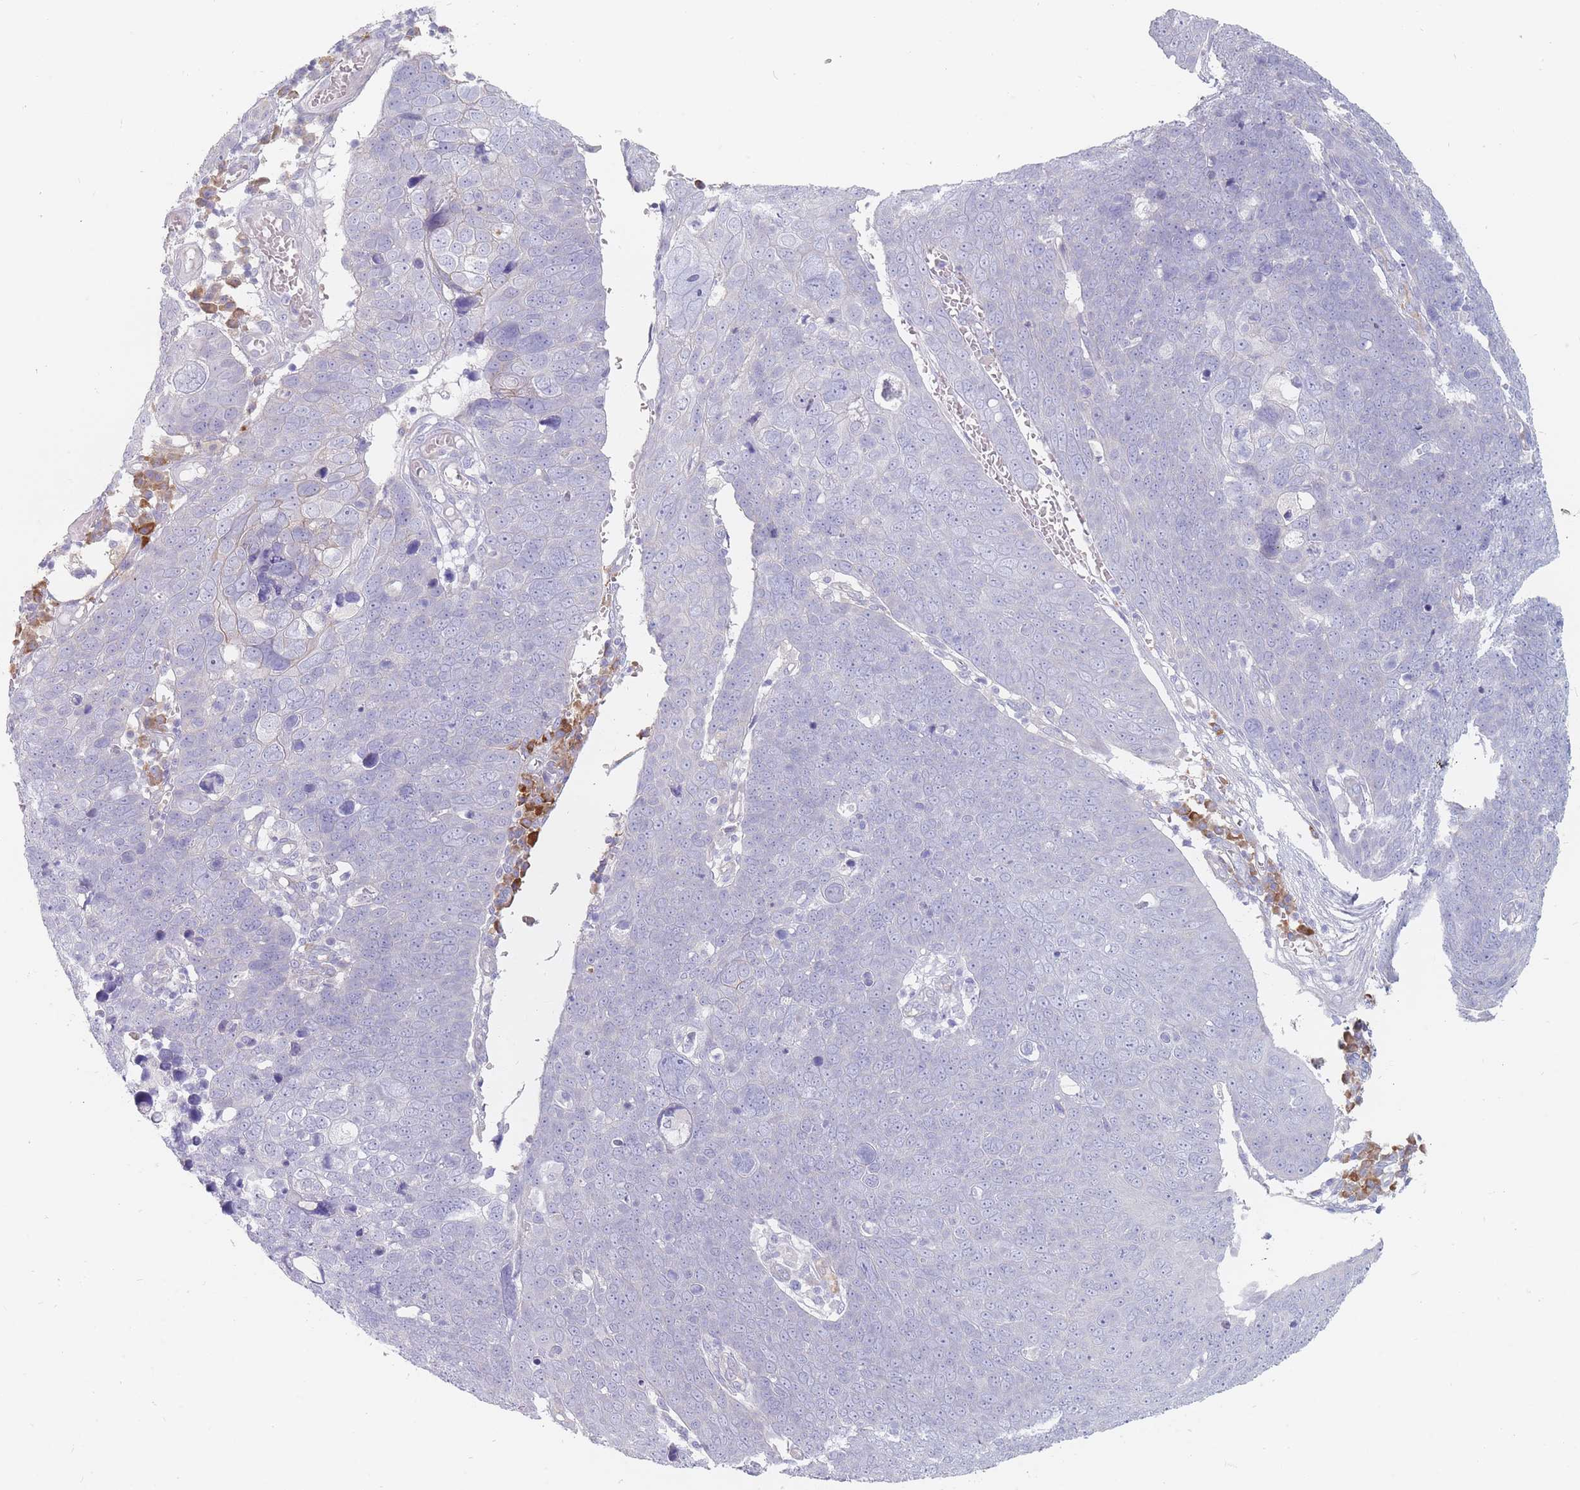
{"staining": {"intensity": "negative", "quantity": "none", "location": "none"}, "tissue": "skin cancer", "cell_type": "Tumor cells", "image_type": "cancer", "snomed": [{"axis": "morphology", "description": "Squamous cell carcinoma, NOS"}, {"axis": "topography", "description": "Skin"}], "caption": "Histopathology image shows no significant protein expression in tumor cells of skin cancer. (Brightfield microscopy of DAB (3,3'-diaminobenzidine) IHC at high magnification).", "gene": "ERBIN", "patient": {"sex": "male", "age": 71}}